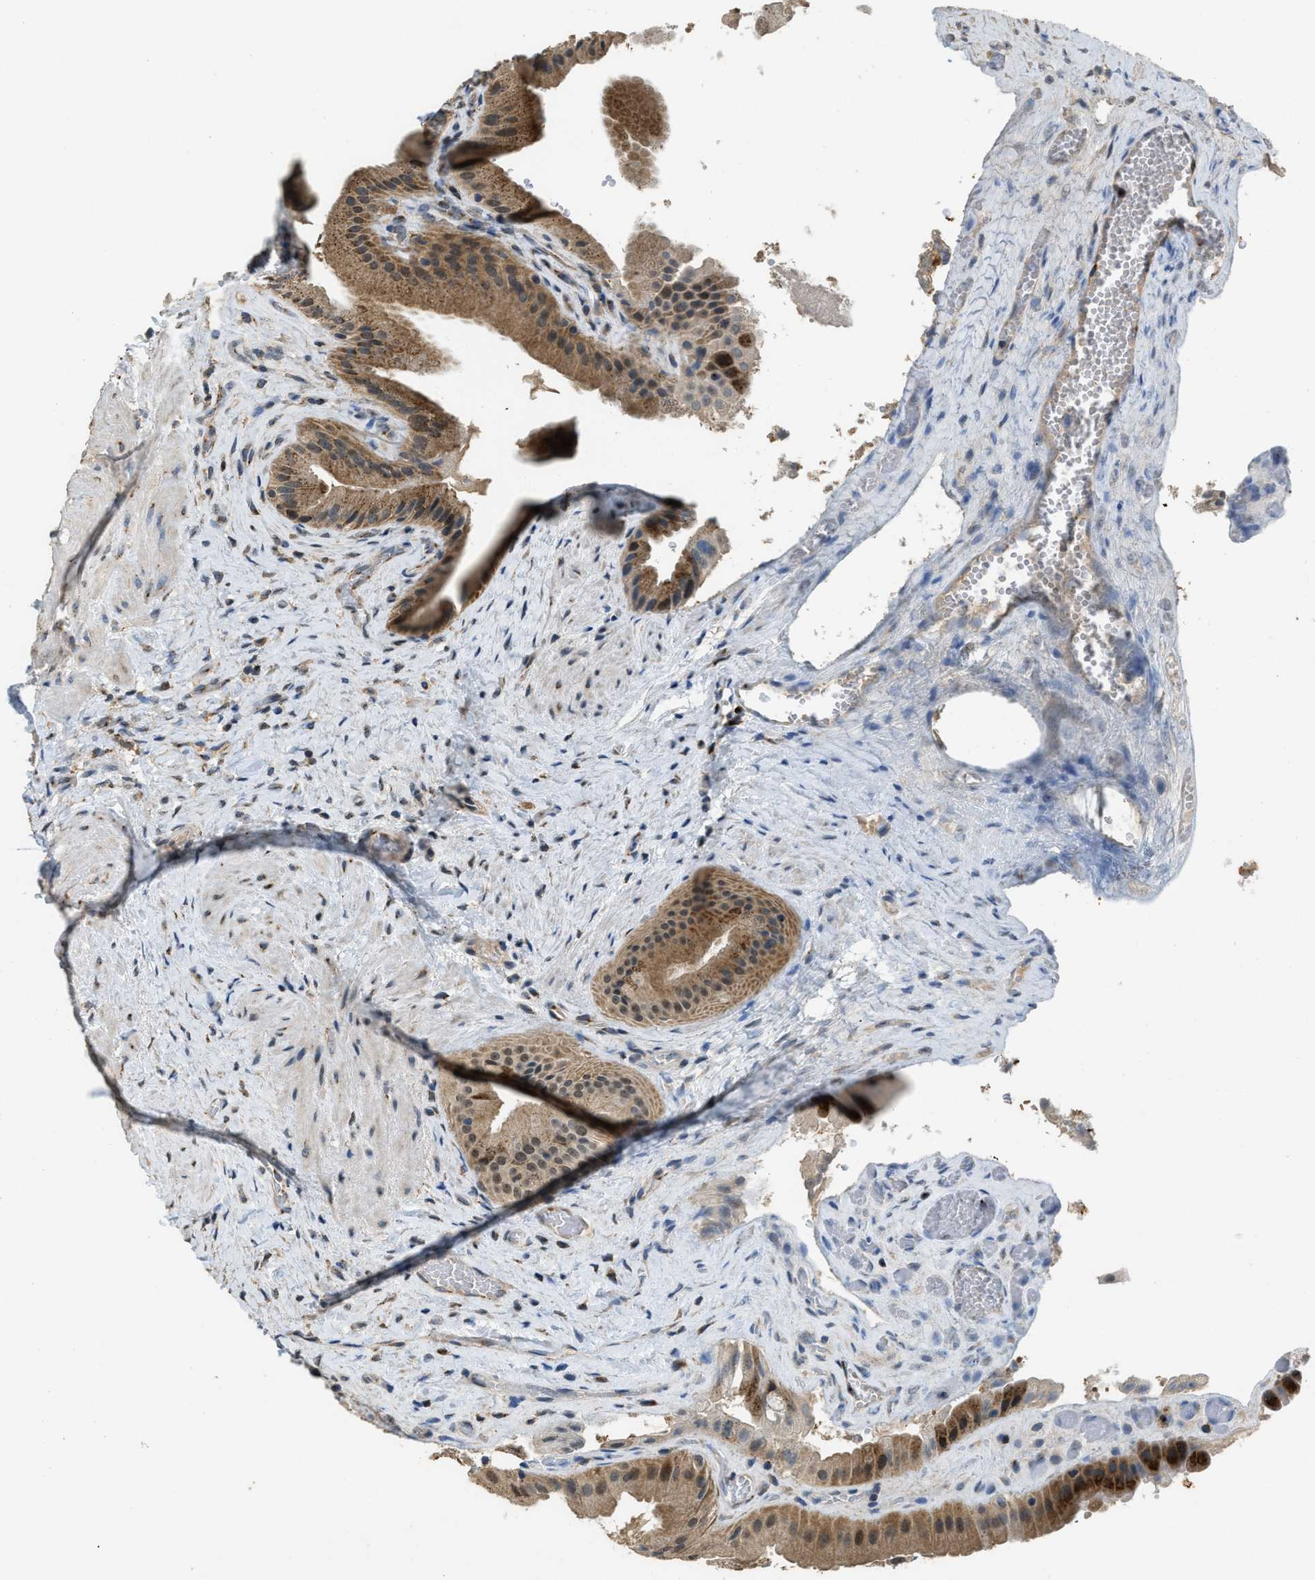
{"staining": {"intensity": "moderate", "quantity": ">75%", "location": "cytoplasmic/membranous"}, "tissue": "gallbladder", "cell_type": "Glandular cells", "image_type": "normal", "snomed": [{"axis": "morphology", "description": "Normal tissue, NOS"}, {"axis": "topography", "description": "Gallbladder"}], "caption": "Moderate cytoplasmic/membranous staining is seen in approximately >75% of glandular cells in unremarkable gallbladder. The staining was performed using DAB to visualize the protein expression in brown, while the nuclei were stained in blue with hematoxylin (Magnification: 20x).", "gene": "IPO7", "patient": {"sex": "male", "age": 49}}